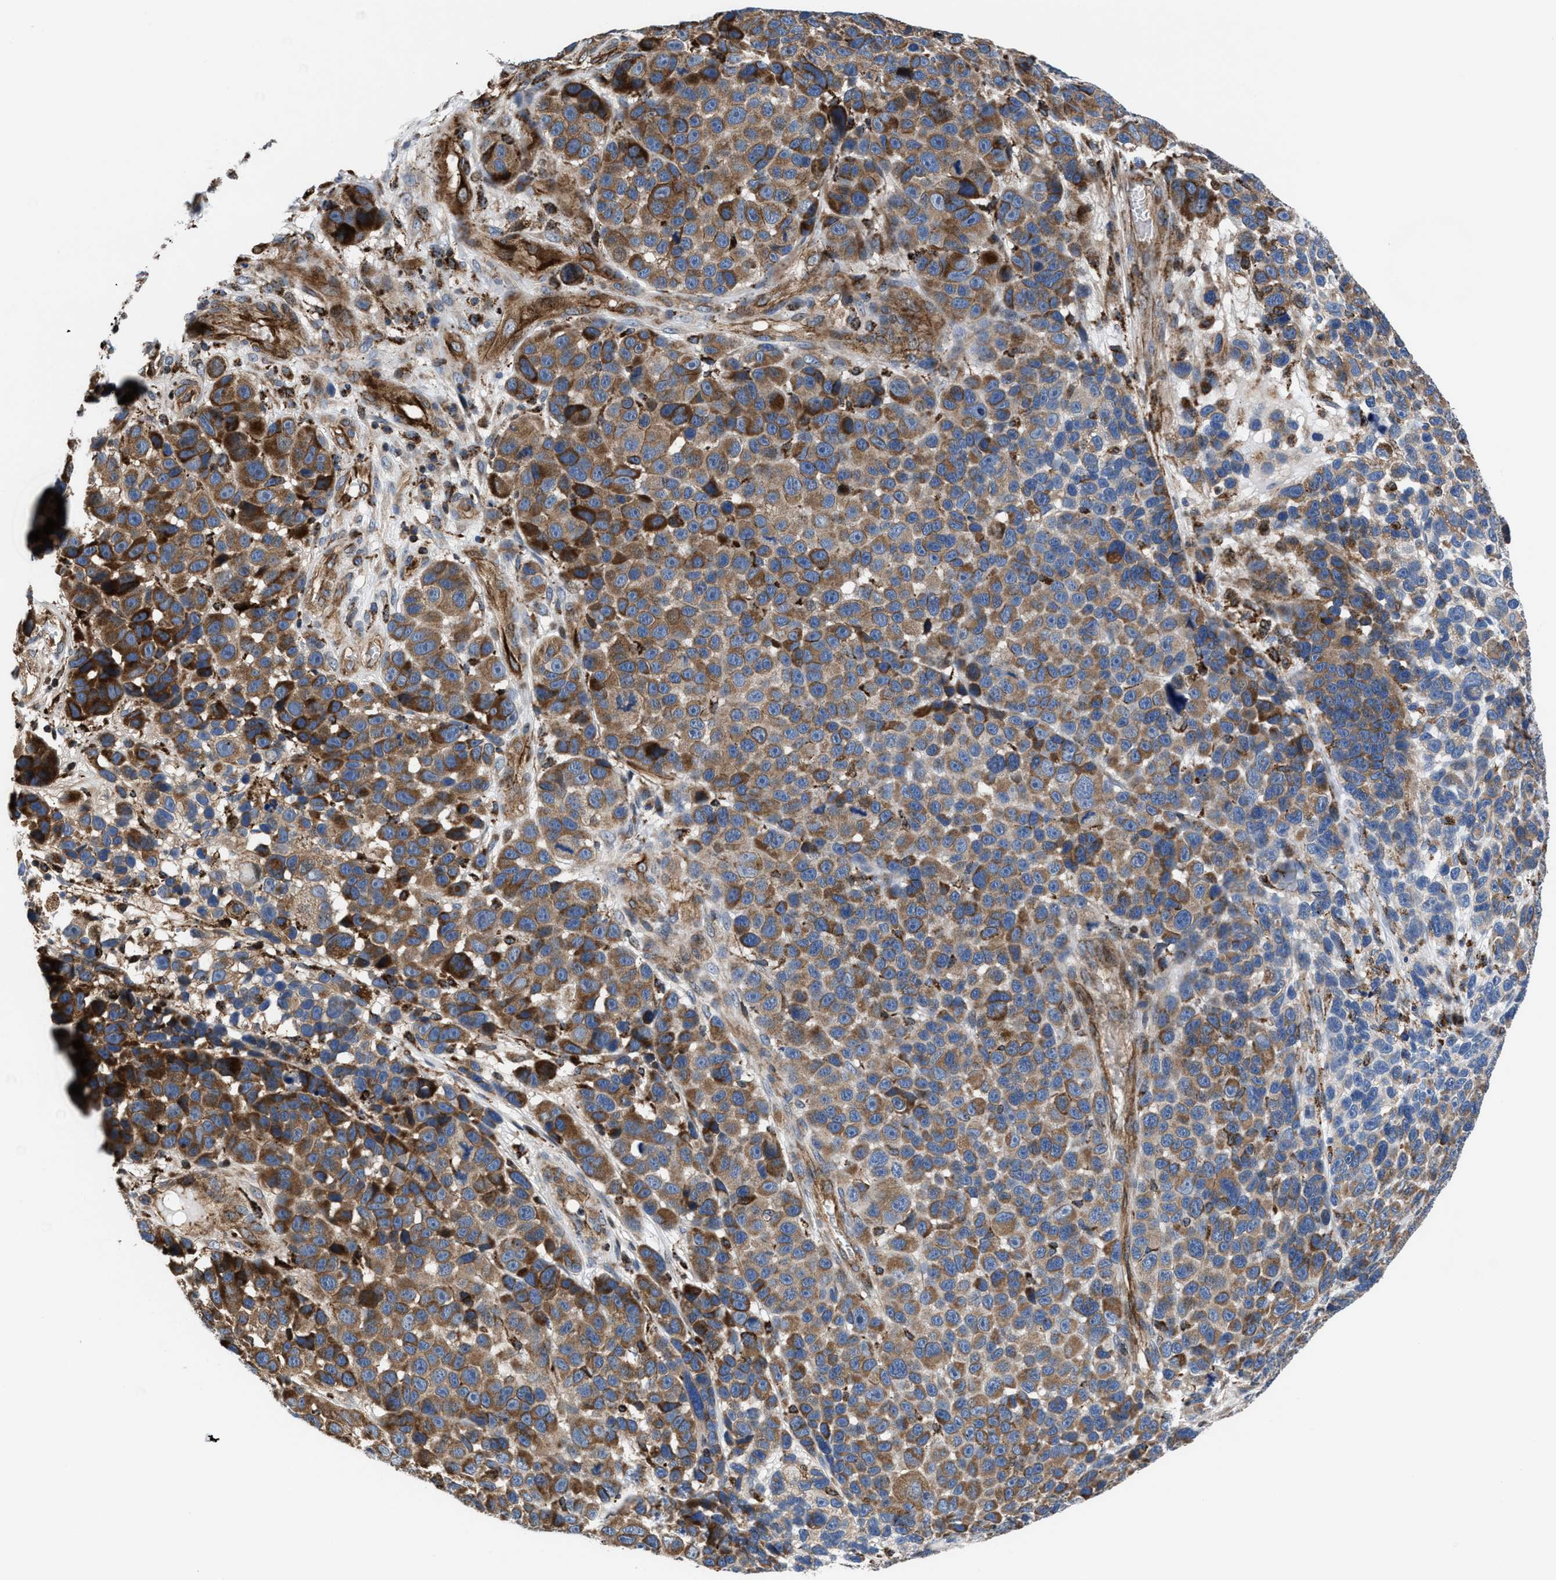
{"staining": {"intensity": "moderate", "quantity": ">75%", "location": "cytoplasmic/membranous"}, "tissue": "melanoma", "cell_type": "Tumor cells", "image_type": "cancer", "snomed": [{"axis": "morphology", "description": "Malignant melanoma, NOS"}, {"axis": "topography", "description": "Skin"}], "caption": "Protein analysis of malignant melanoma tissue reveals moderate cytoplasmic/membranous staining in approximately >75% of tumor cells.", "gene": "PRR15L", "patient": {"sex": "male", "age": 53}}